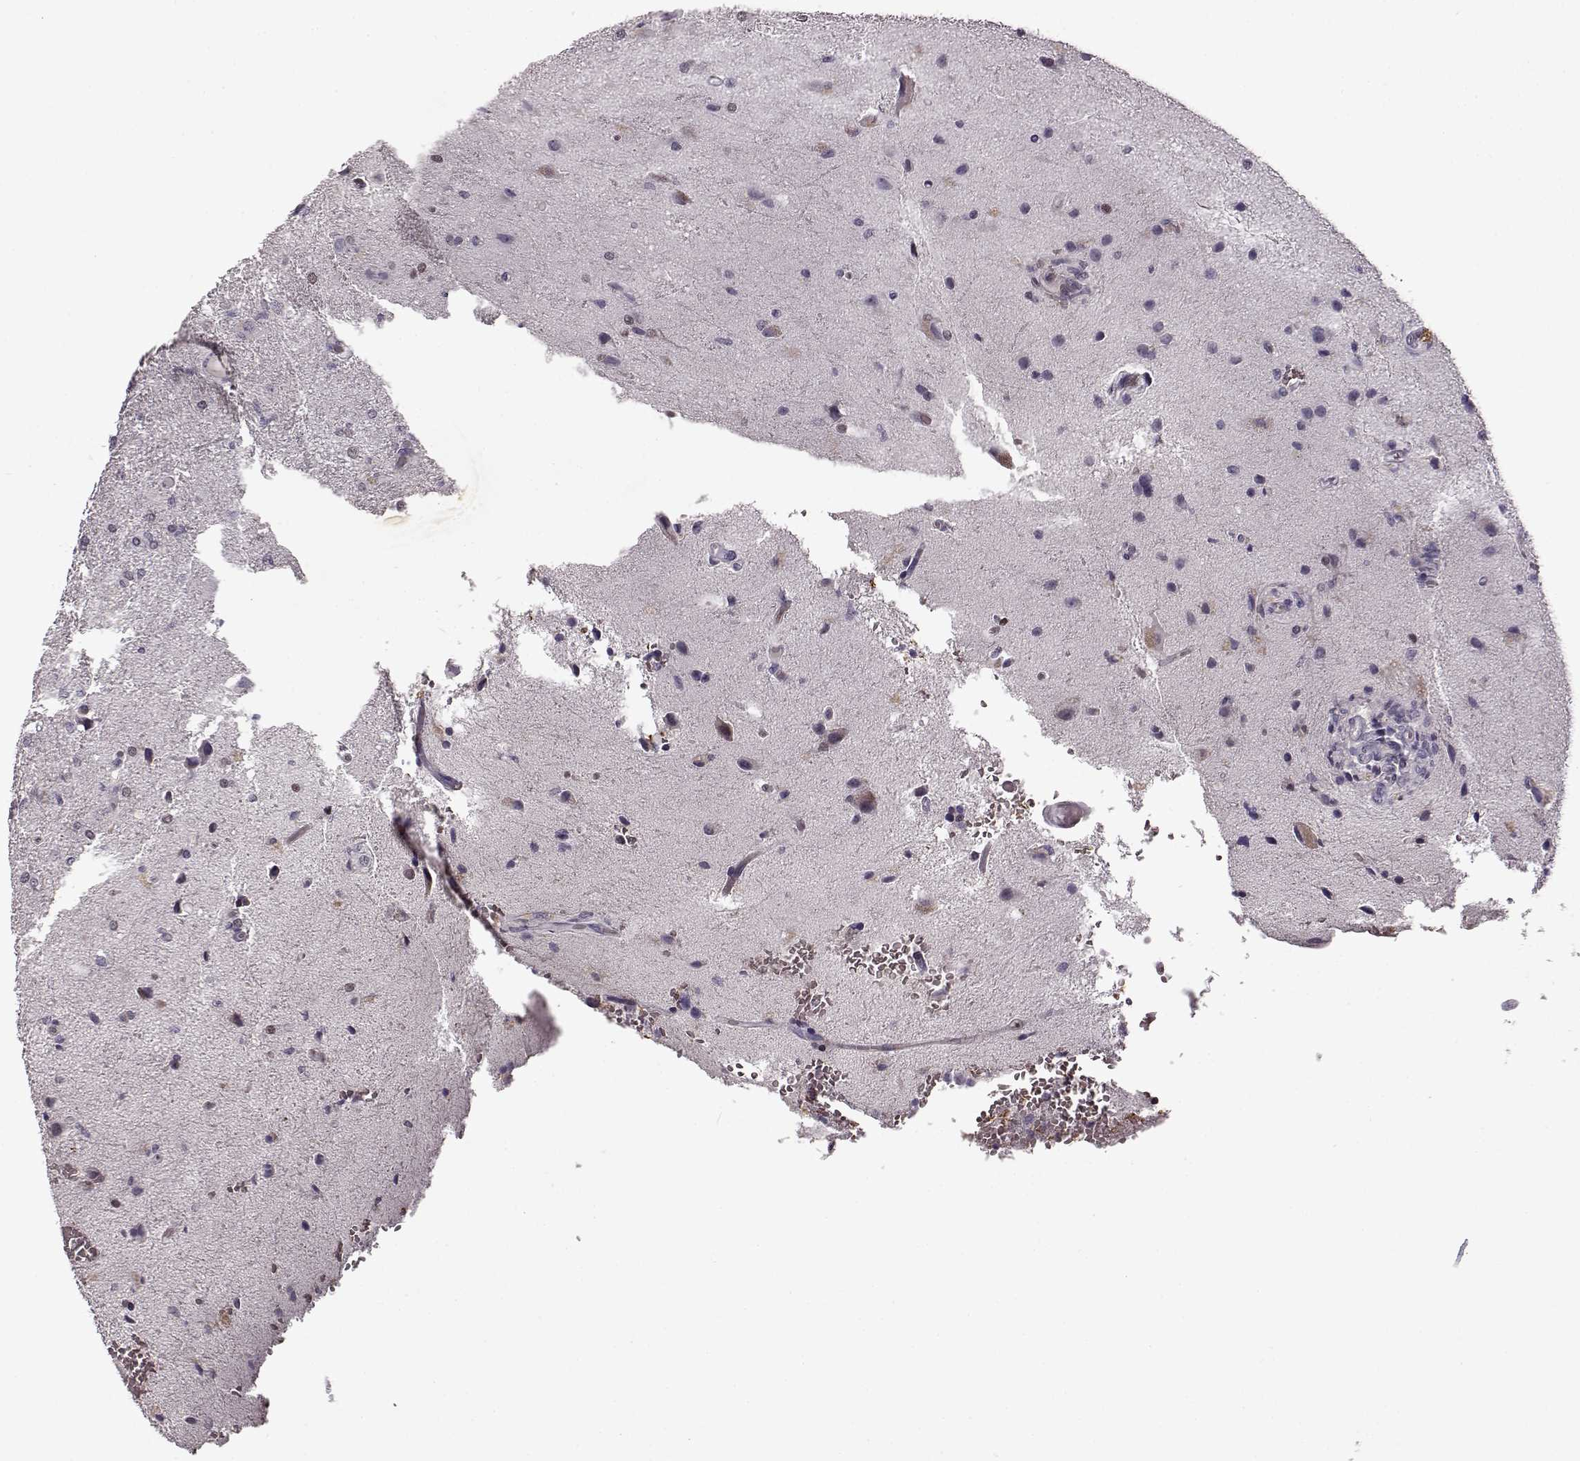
{"staining": {"intensity": "negative", "quantity": "none", "location": "none"}, "tissue": "glioma", "cell_type": "Tumor cells", "image_type": "cancer", "snomed": [{"axis": "morphology", "description": "Glioma, malignant, High grade"}, {"axis": "topography", "description": "Brain"}], "caption": "A high-resolution photomicrograph shows immunohistochemistry (IHC) staining of malignant glioma (high-grade), which shows no significant staining in tumor cells.", "gene": "CNGA3", "patient": {"sex": "male", "age": 68}}